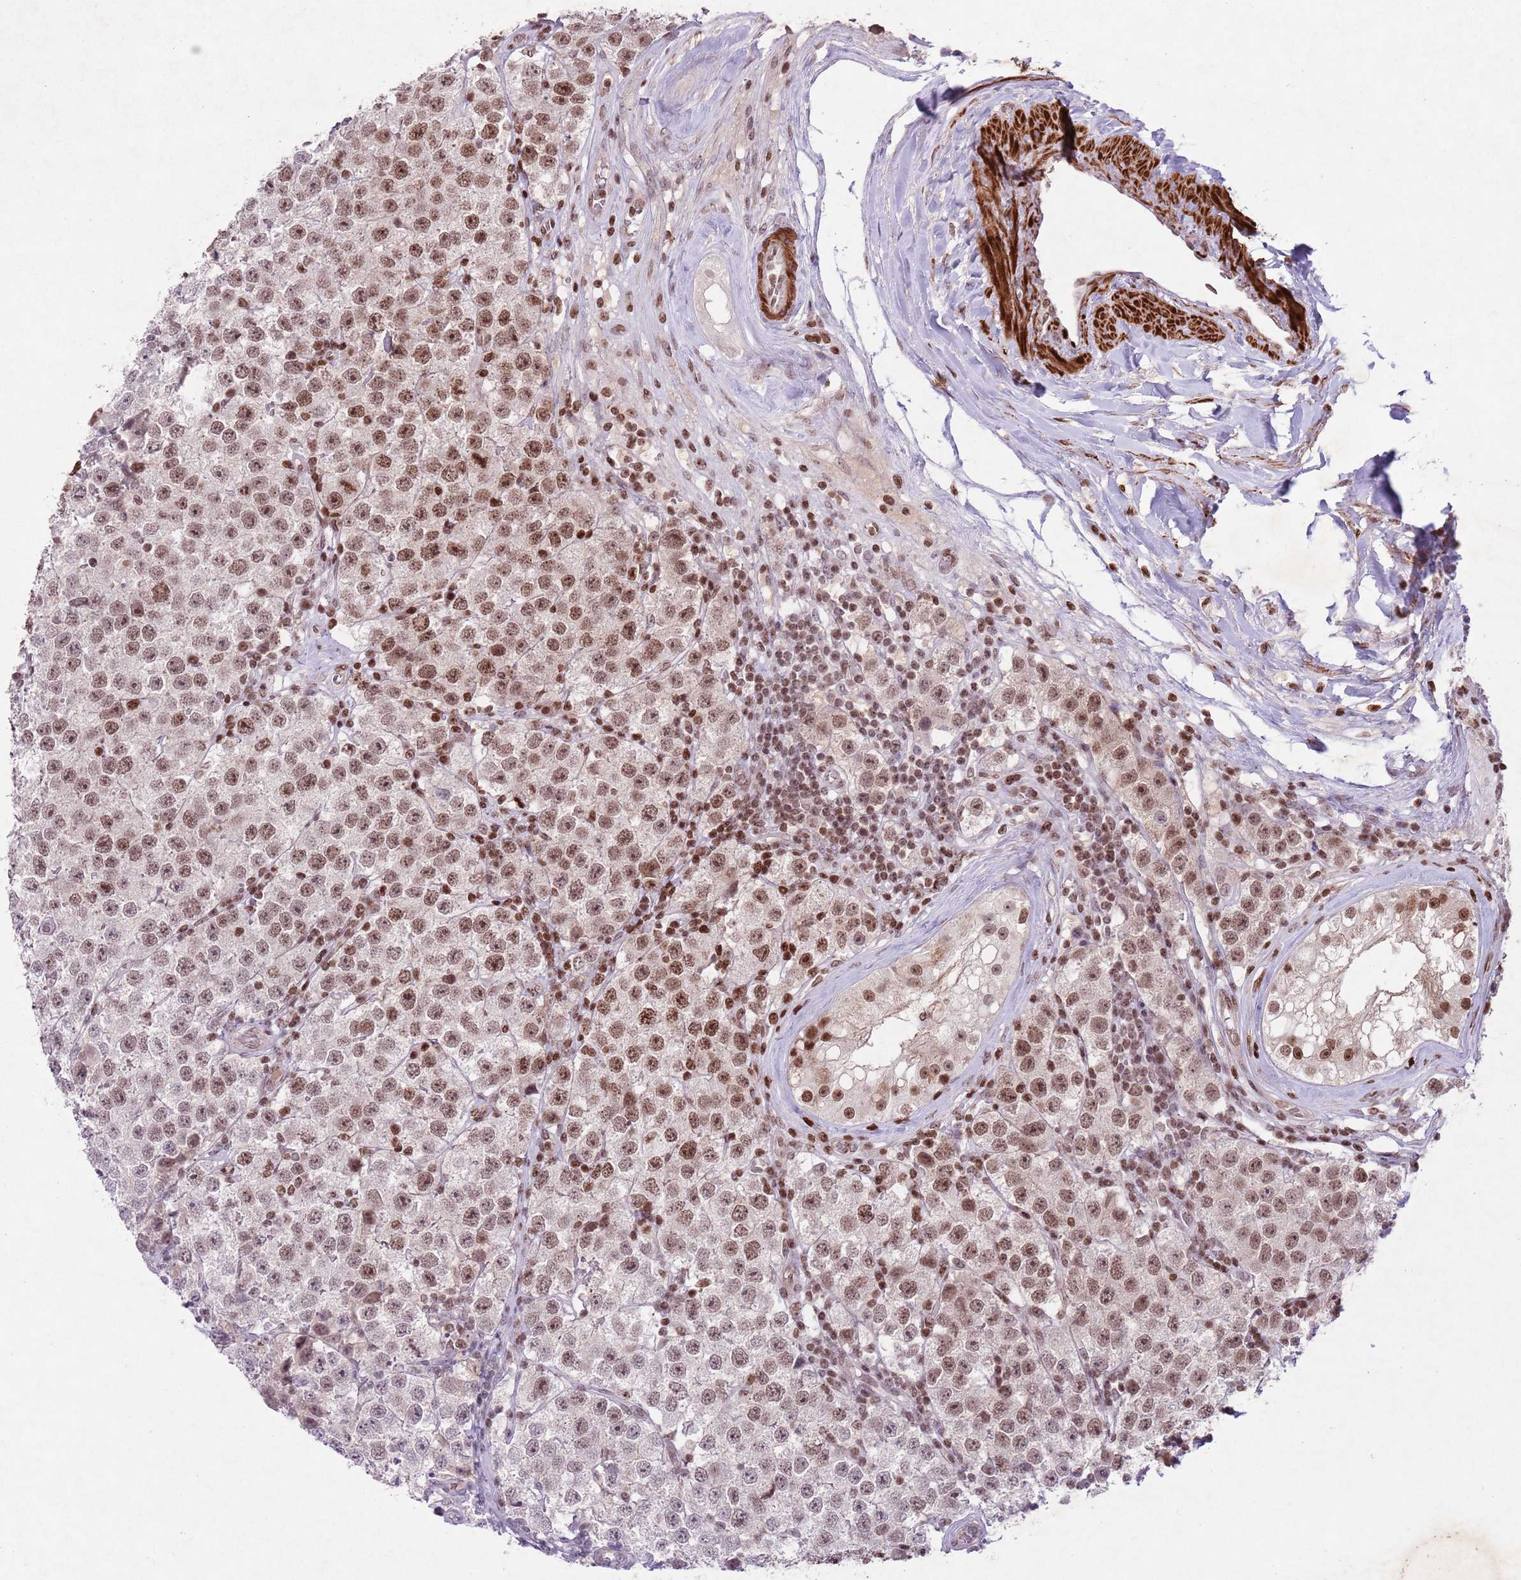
{"staining": {"intensity": "moderate", "quantity": ">75%", "location": "nuclear"}, "tissue": "testis cancer", "cell_type": "Tumor cells", "image_type": "cancer", "snomed": [{"axis": "morphology", "description": "Seminoma, NOS"}, {"axis": "topography", "description": "Testis"}], "caption": "The histopathology image displays a brown stain indicating the presence of a protein in the nuclear of tumor cells in seminoma (testis).", "gene": "CCNI", "patient": {"sex": "male", "age": 34}}